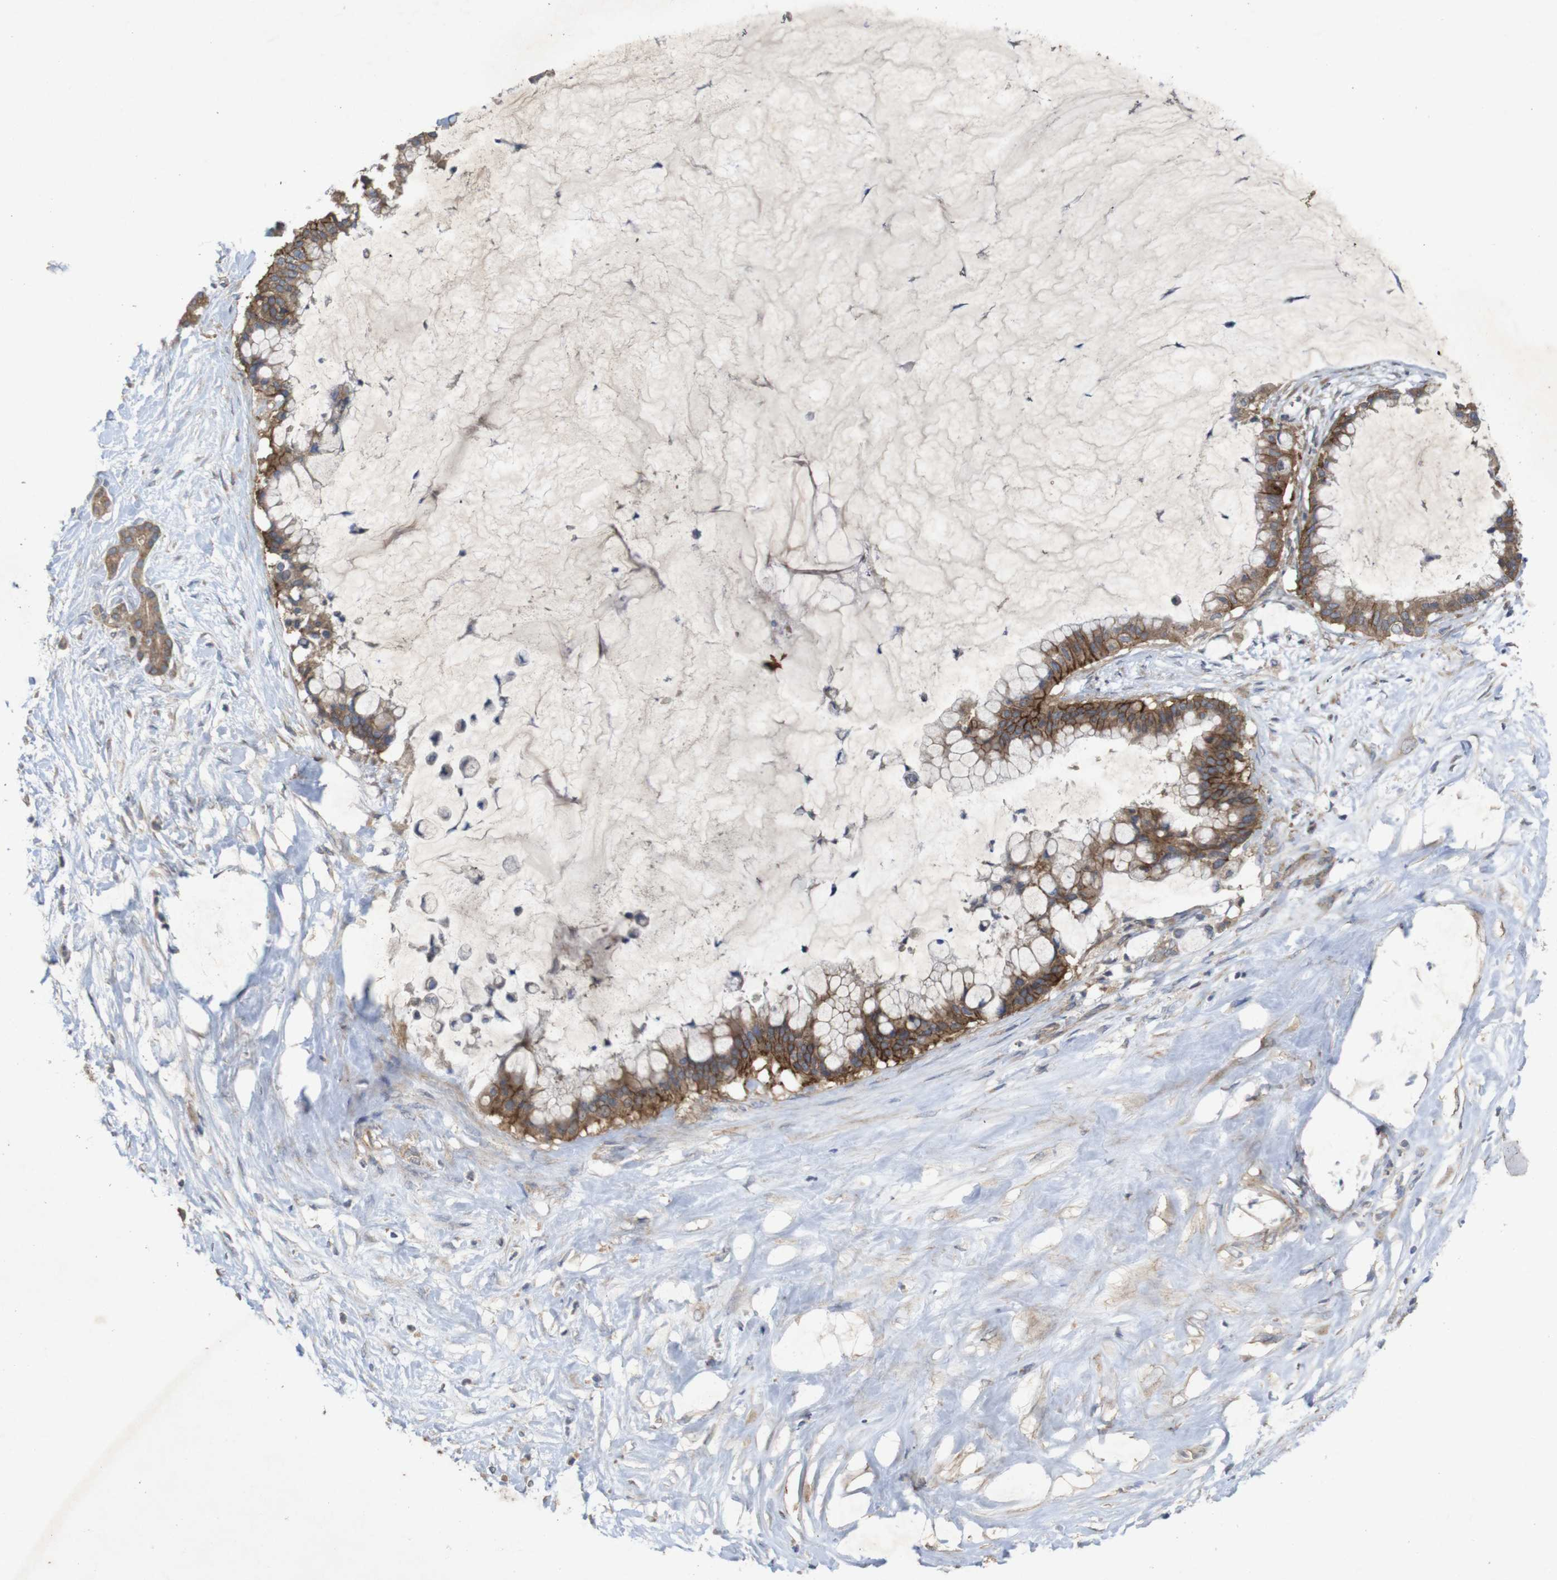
{"staining": {"intensity": "strong", "quantity": ">75%", "location": "cytoplasmic/membranous"}, "tissue": "pancreatic cancer", "cell_type": "Tumor cells", "image_type": "cancer", "snomed": [{"axis": "morphology", "description": "Adenocarcinoma, NOS"}, {"axis": "topography", "description": "Pancreas"}], "caption": "An image of pancreatic cancer (adenocarcinoma) stained for a protein shows strong cytoplasmic/membranous brown staining in tumor cells.", "gene": "KCNS3", "patient": {"sex": "male", "age": 41}}